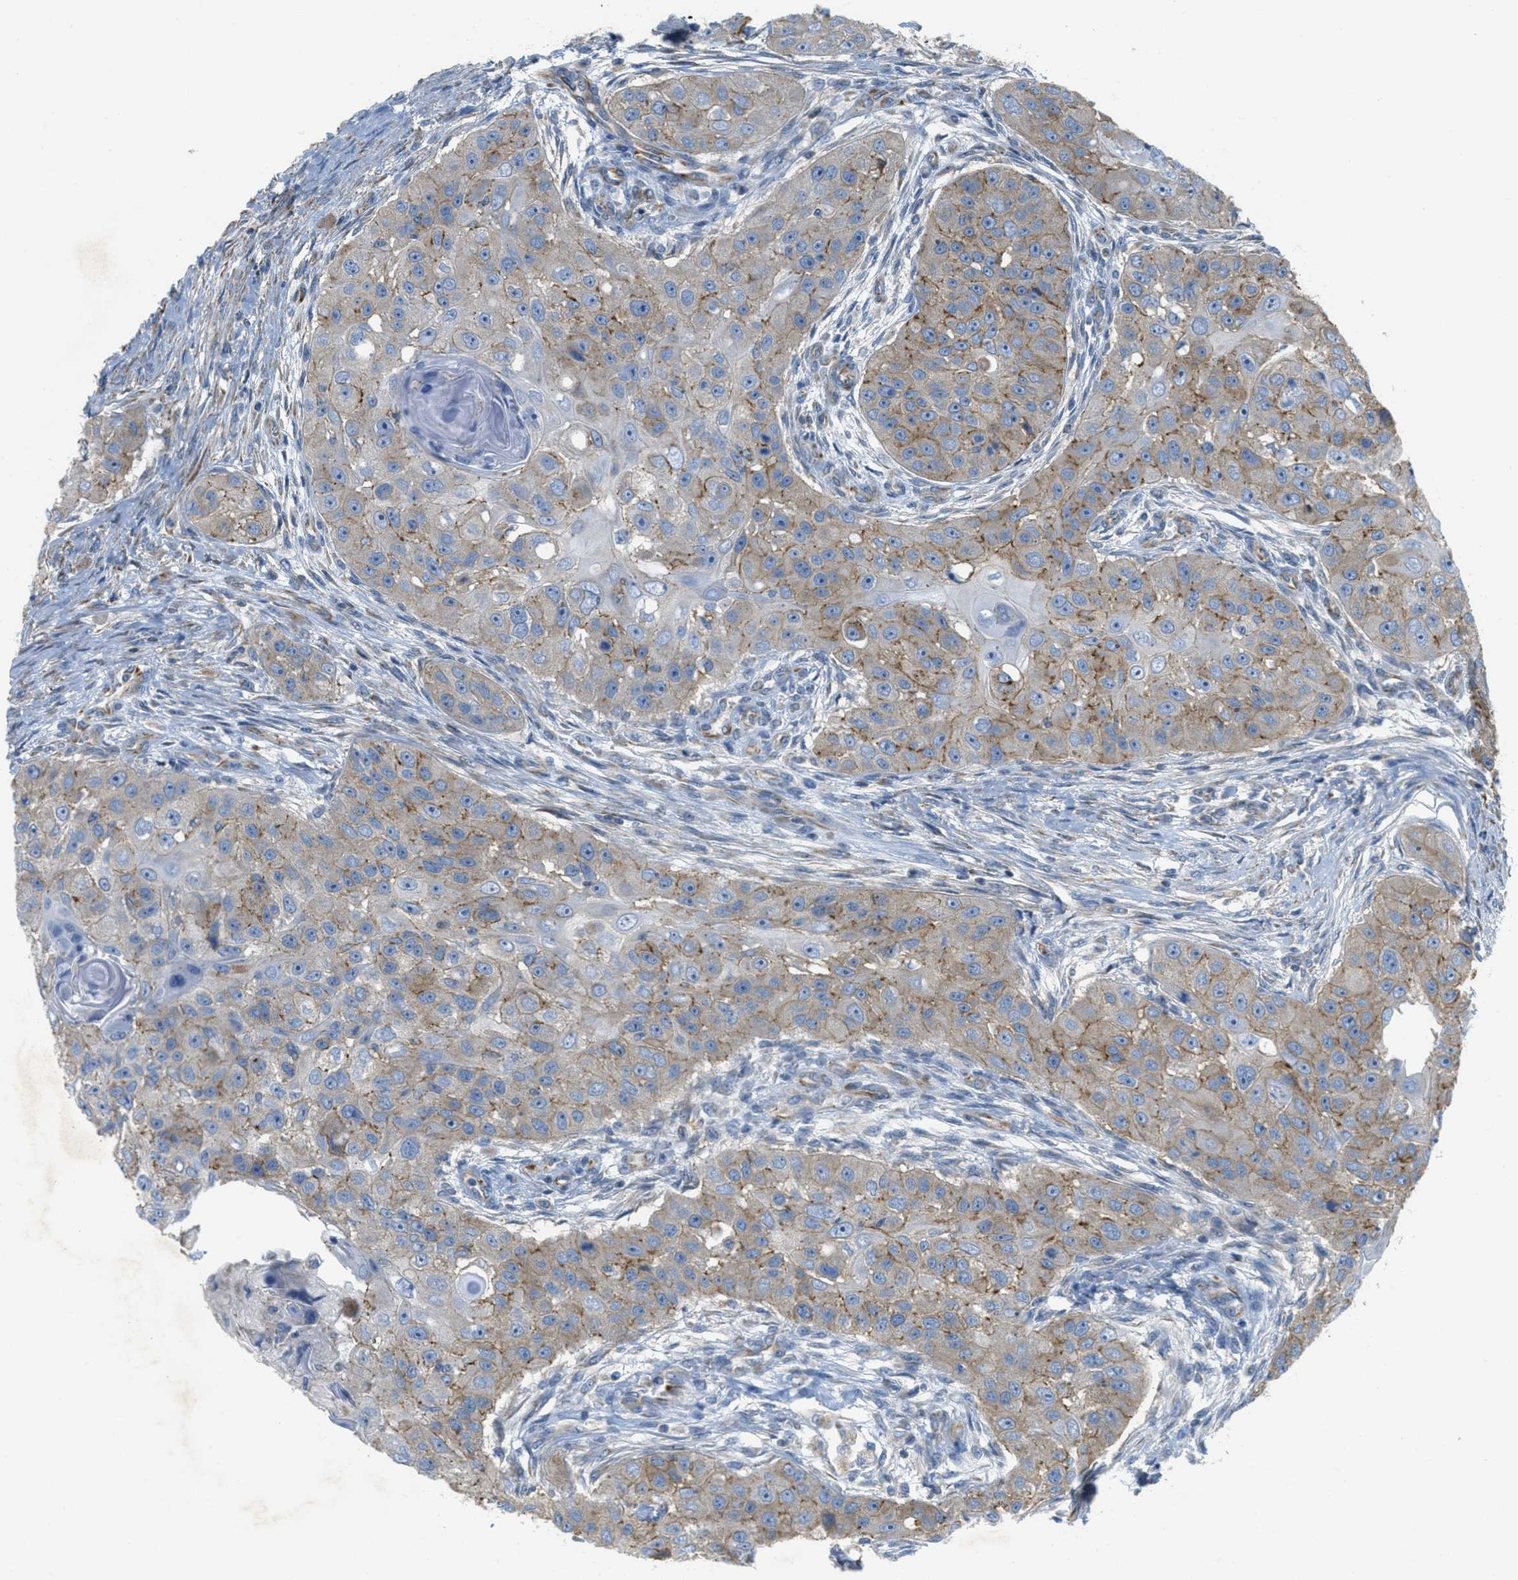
{"staining": {"intensity": "moderate", "quantity": "<25%", "location": "cytoplasmic/membranous"}, "tissue": "head and neck cancer", "cell_type": "Tumor cells", "image_type": "cancer", "snomed": [{"axis": "morphology", "description": "Normal tissue, NOS"}, {"axis": "morphology", "description": "Squamous cell carcinoma, NOS"}, {"axis": "topography", "description": "Skeletal muscle"}, {"axis": "topography", "description": "Head-Neck"}], "caption": "Brown immunohistochemical staining in human head and neck cancer (squamous cell carcinoma) shows moderate cytoplasmic/membranous staining in approximately <25% of tumor cells.", "gene": "BTN3A1", "patient": {"sex": "male", "age": 51}}